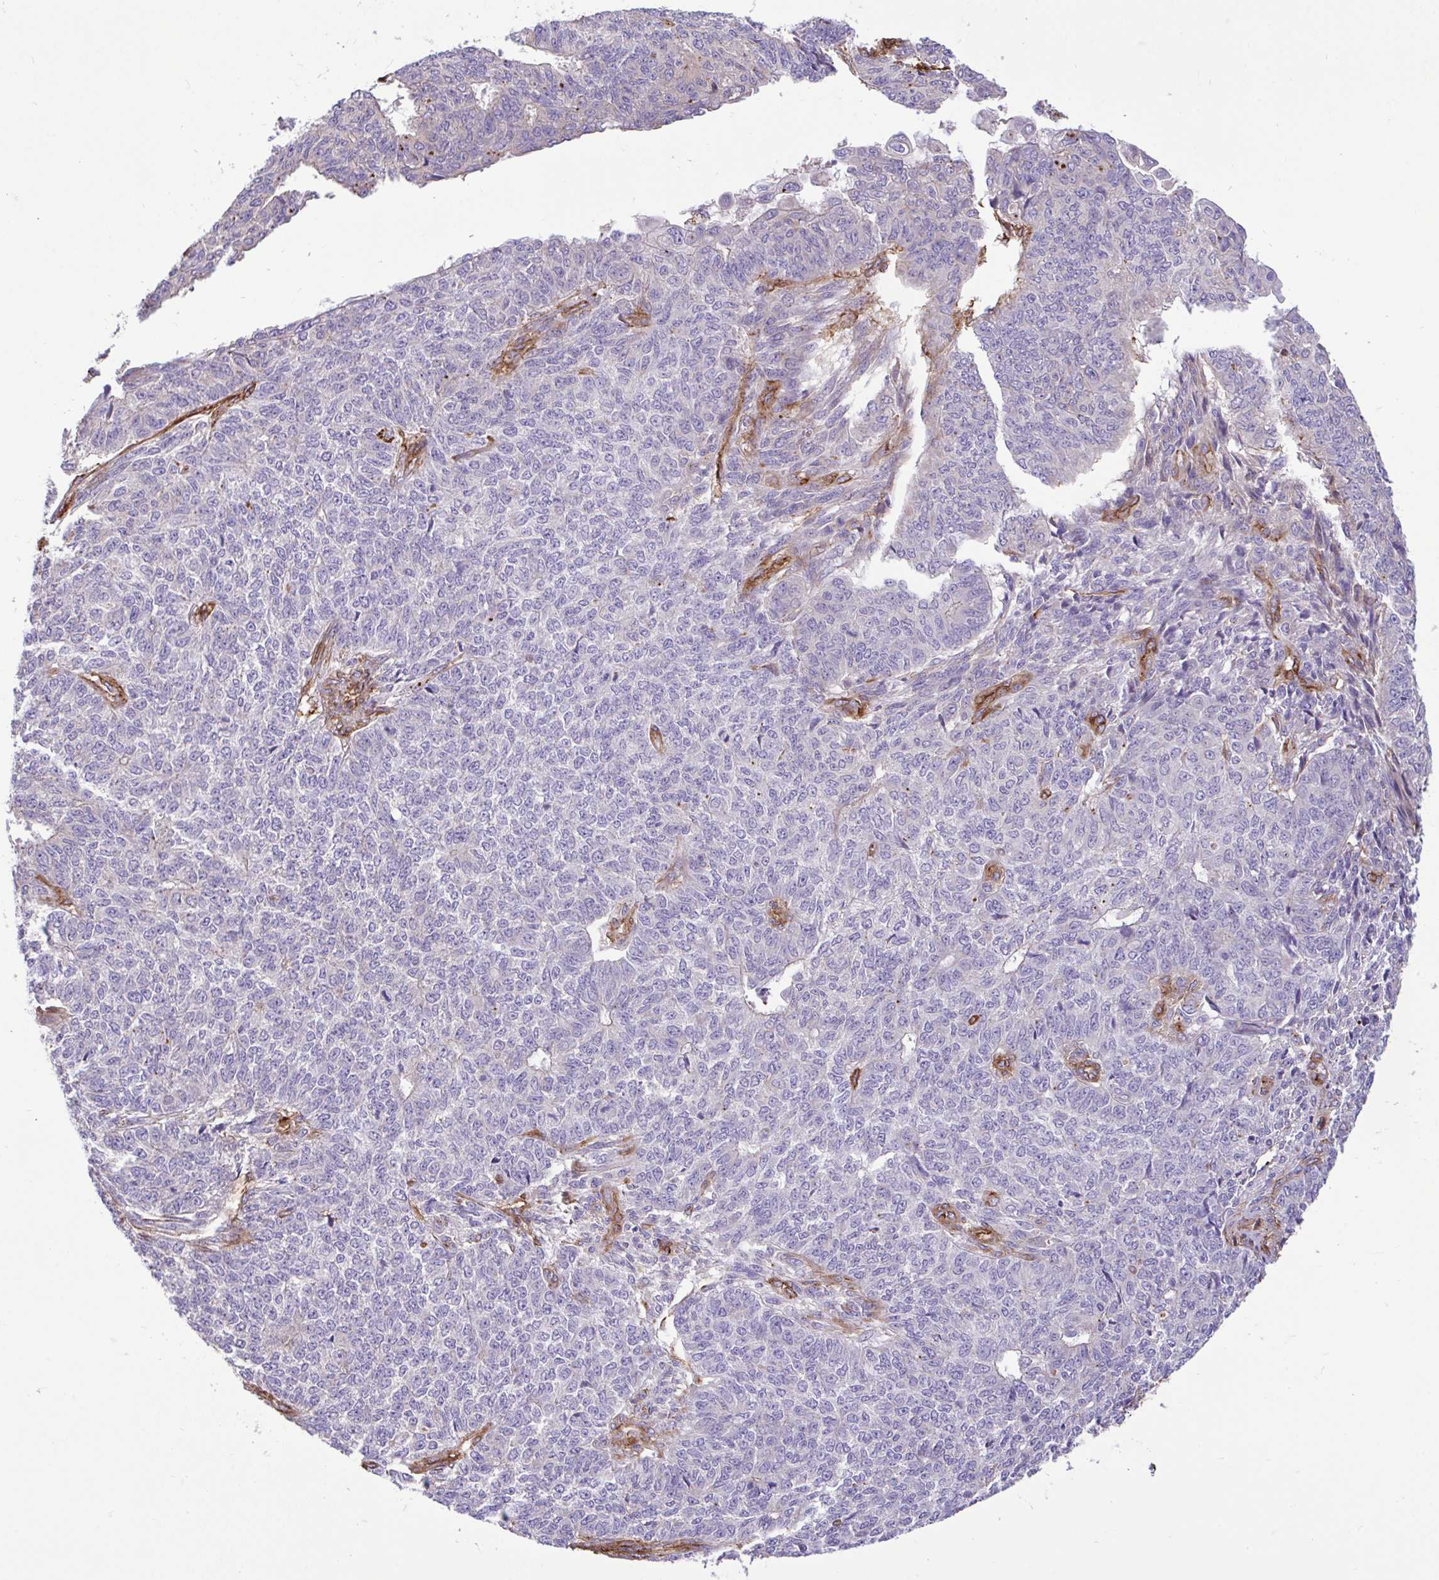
{"staining": {"intensity": "negative", "quantity": "none", "location": "none"}, "tissue": "endometrial cancer", "cell_type": "Tumor cells", "image_type": "cancer", "snomed": [{"axis": "morphology", "description": "Adenocarcinoma, NOS"}, {"axis": "topography", "description": "Endometrium"}], "caption": "High power microscopy micrograph of an immunohistochemistry (IHC) micrograph of endometrial cancer, revealing no significant positivity in tumor cells. (DAB immunohistochemistry, high magnification).", "gene": "PTPRK", "patient": {"sex": "female", "age": 32}}